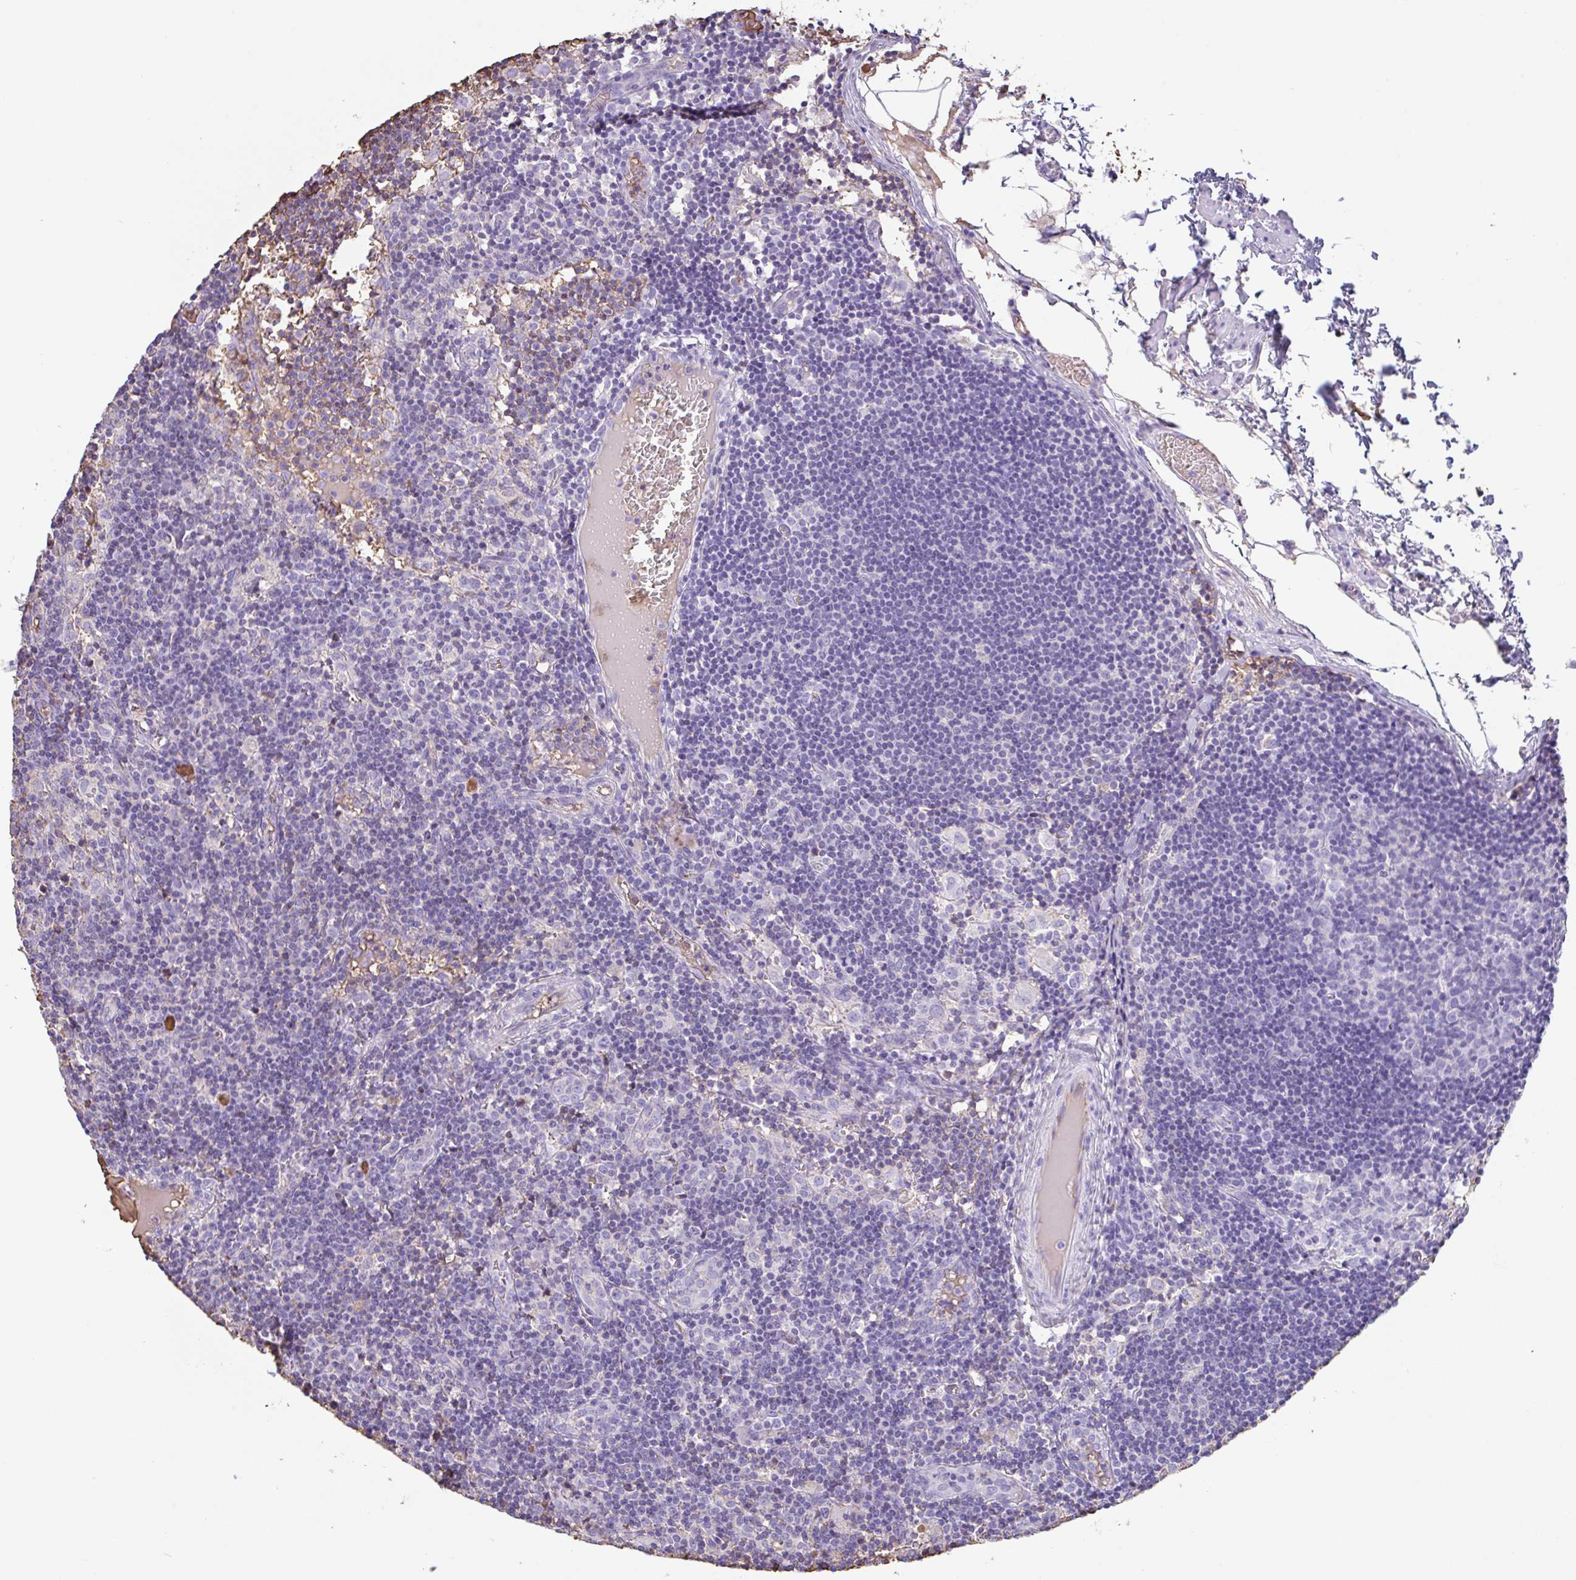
{"staining": {"intensity": "negative", "quantity": "none", "location": "none"}, "tissue": "lymph node", "cell_type": "Germinal center cells", "image_type": "normal", "snomed": [{"axis": "morphology", "description": "Normal tissue, NOS"}, {"axis": "topography", "description": "Lymph node"}], "caption": "Human lymph node stained for a protein using immunohistochemistry displays no expression in germinal center cells.", "gene": "HOXC12", "patient": {"sex": "female", "age": 45}}